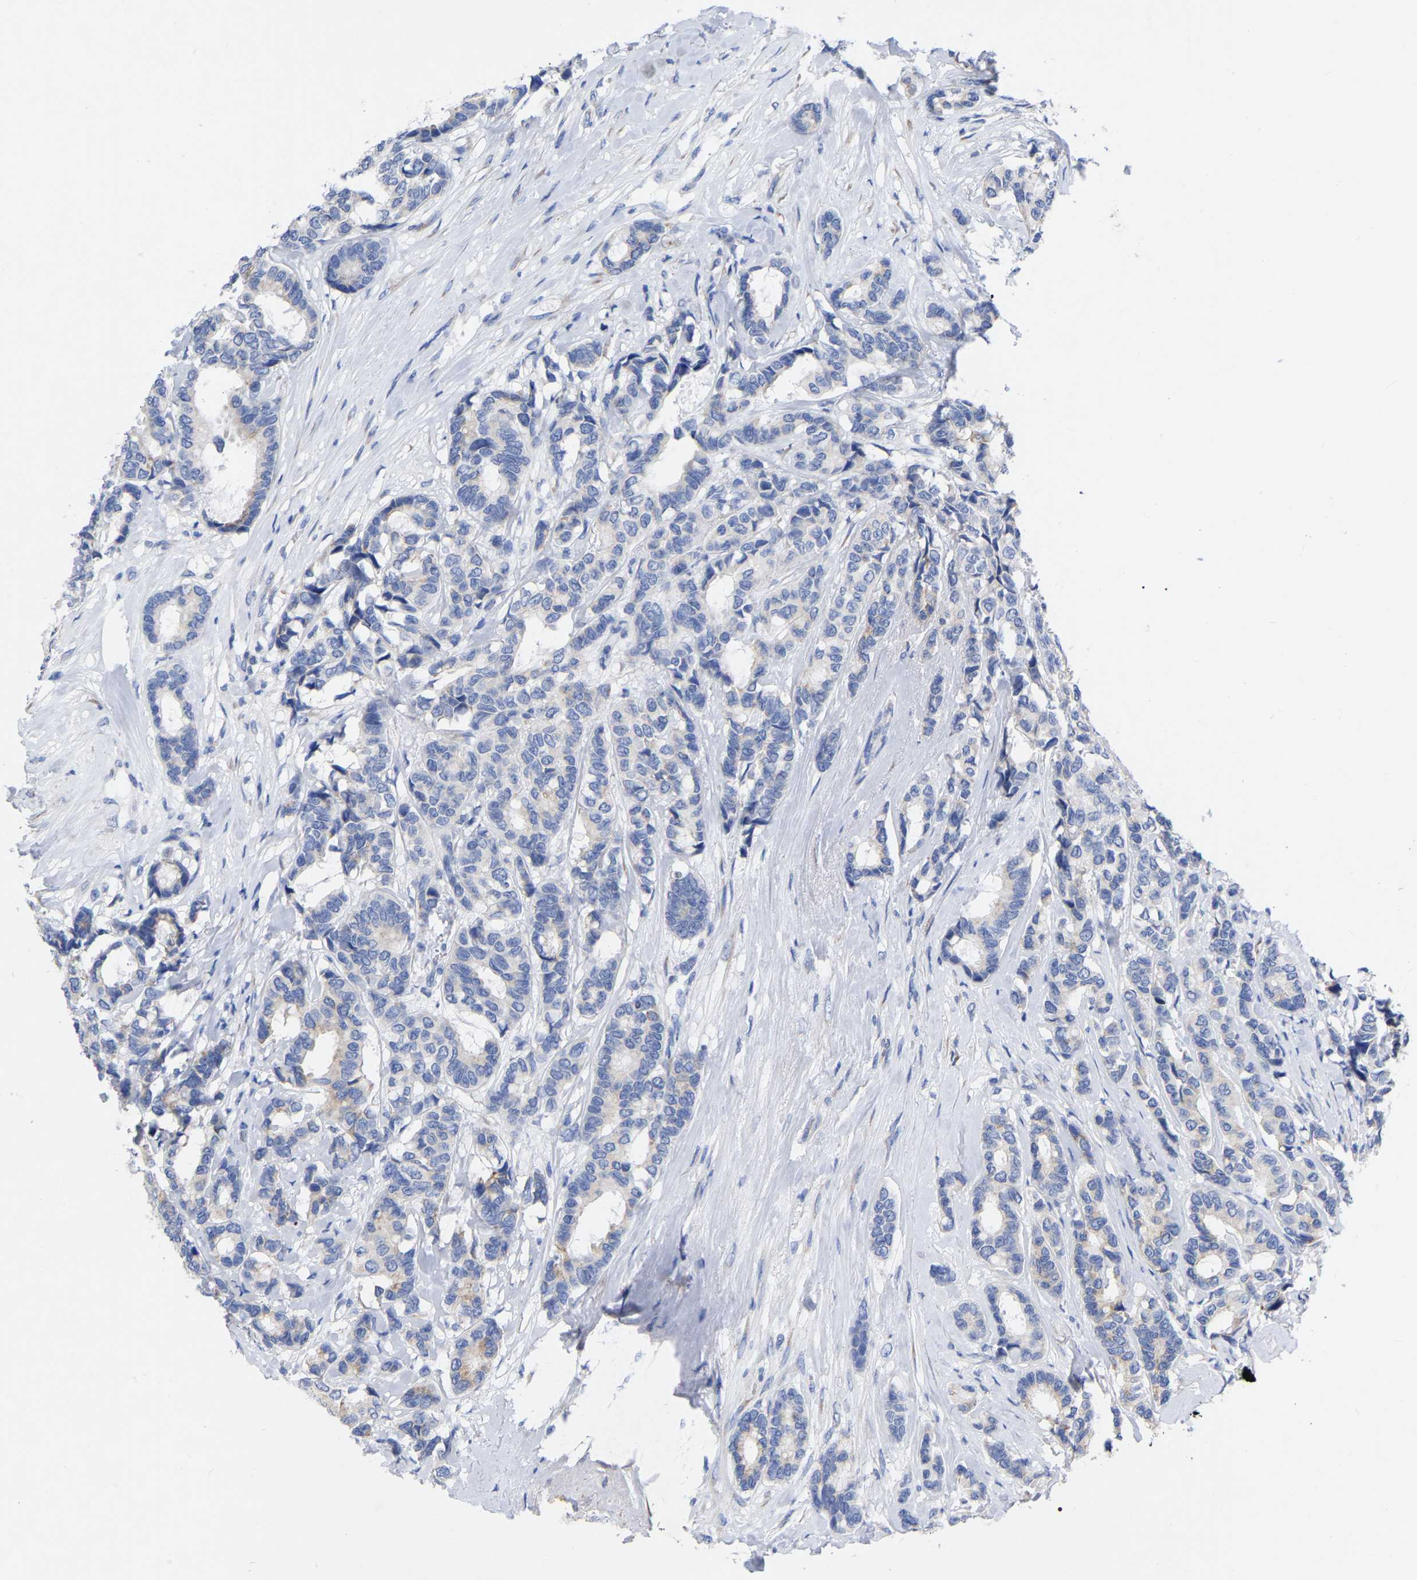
{"staining": {"intensity": "negative", "quantity": "none", "location": "none"}, "tissue": "breast cancer", "cell_type": "Tumor cells", "image_type": "cancer", "snomed": [{"axis": "morphology", "description": "Duct carcinoma"}, {"axis": "topography", "description": "Breast"}], "caption": "Micrograph shows no protein staining in tumor cells of intraductal carcinoma (breast) tissue.", "gene": "GDF3", "patient": {"sex": "female", "age": 87}}